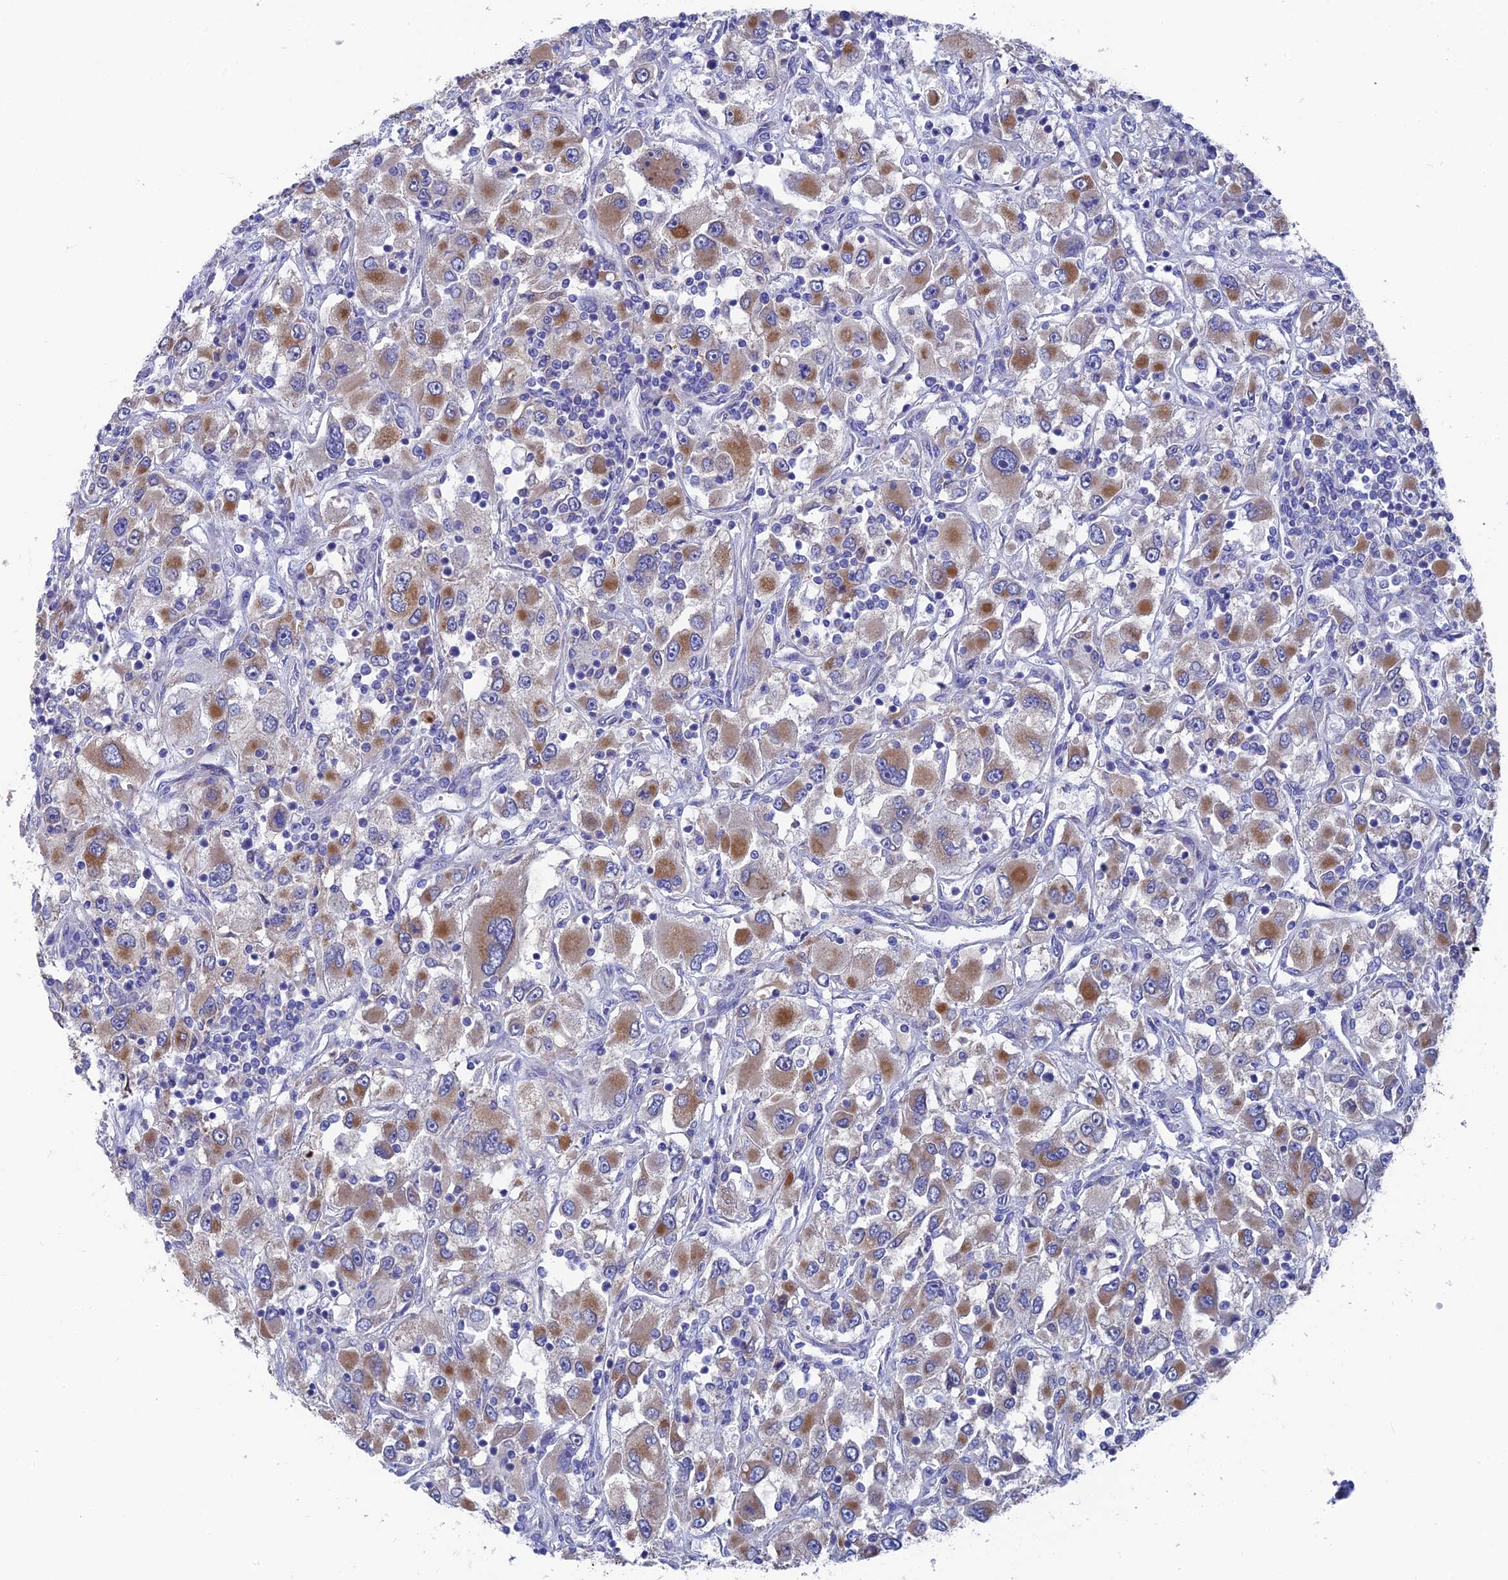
{"staining": {"intensity": "moderate", "quantity": ">75%", "location": "cytoplasmic/membranous"}, "tissue": "renal cancer", "cell_type": "Tumor cells", "image_type": "cancer", "snomed": [{"axis": "morphology", "description": "Adenocarcinoma, NOS"}, {"axis": "topography", "description": "Kidney"}], "caption": "Tumor cells reveal moderate cytoplasmic/membranous positivity in approximately >75% of cells in renal cancer (adenocarcinoma). Using DAB (brown) and hematoxylin (blue) stains, captured at high magnification using brightfield microscopy.", "gene": "AK4", "patient": {"sex": "female", "age": 52}}